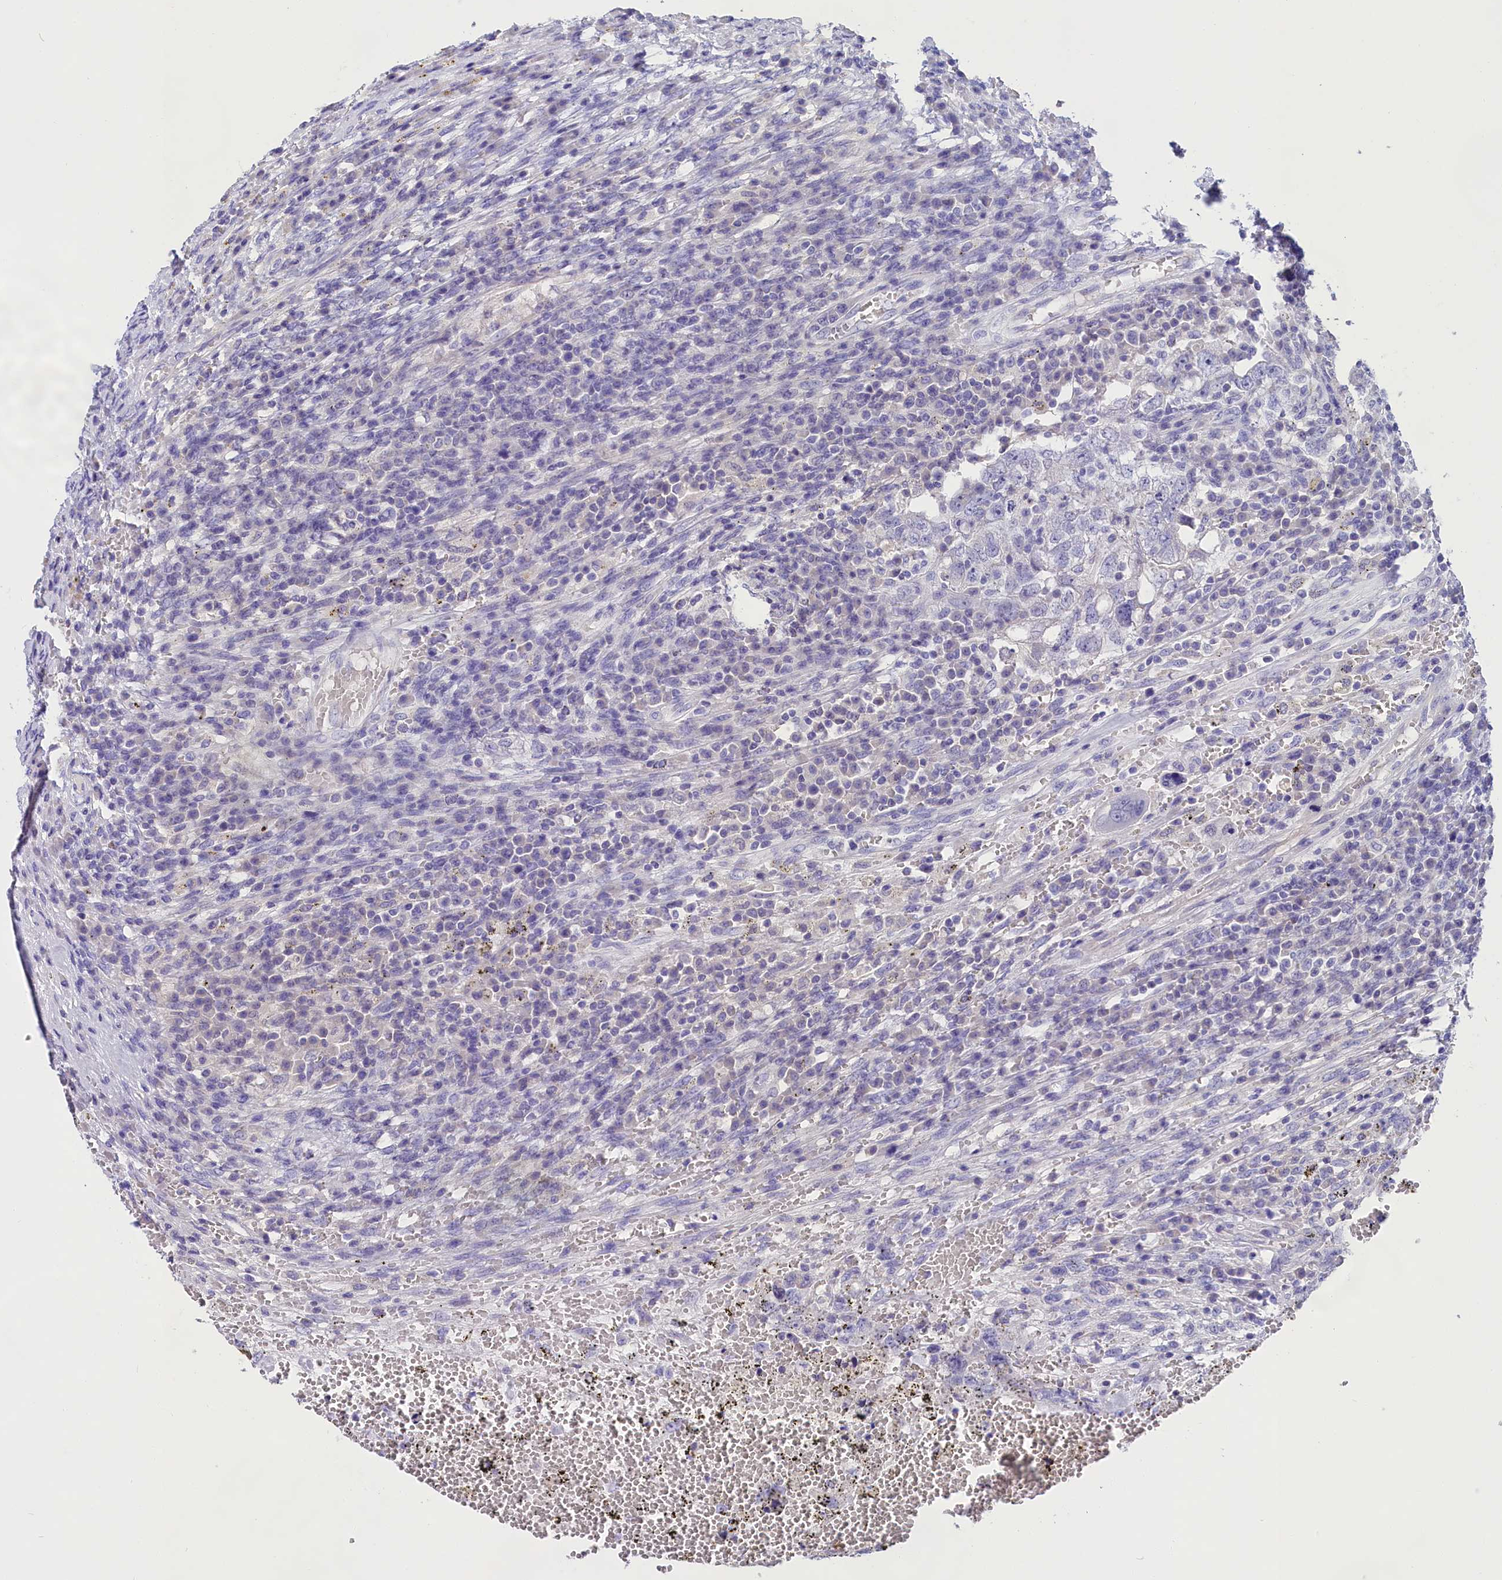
{"staining": {"intensity": "negative", "quantity": "none", "location": "none"}, "tissue": "testis cancer", "cell_type": "Tumor cells", "image_type": "cancer", "snomed": [{"axis": "morphology", "description": "Carcinoma, Embryonal, NOS"}, {"axis": "topography", "description": "Testis"}], "caption": "Human testis embryonal carcinoma stained for a protein using immunohistochemistry (IHC) reveals no staining in tumor cells.", "gene": "SULT2A1", "patient": {"sex": "male", "age": 26}}